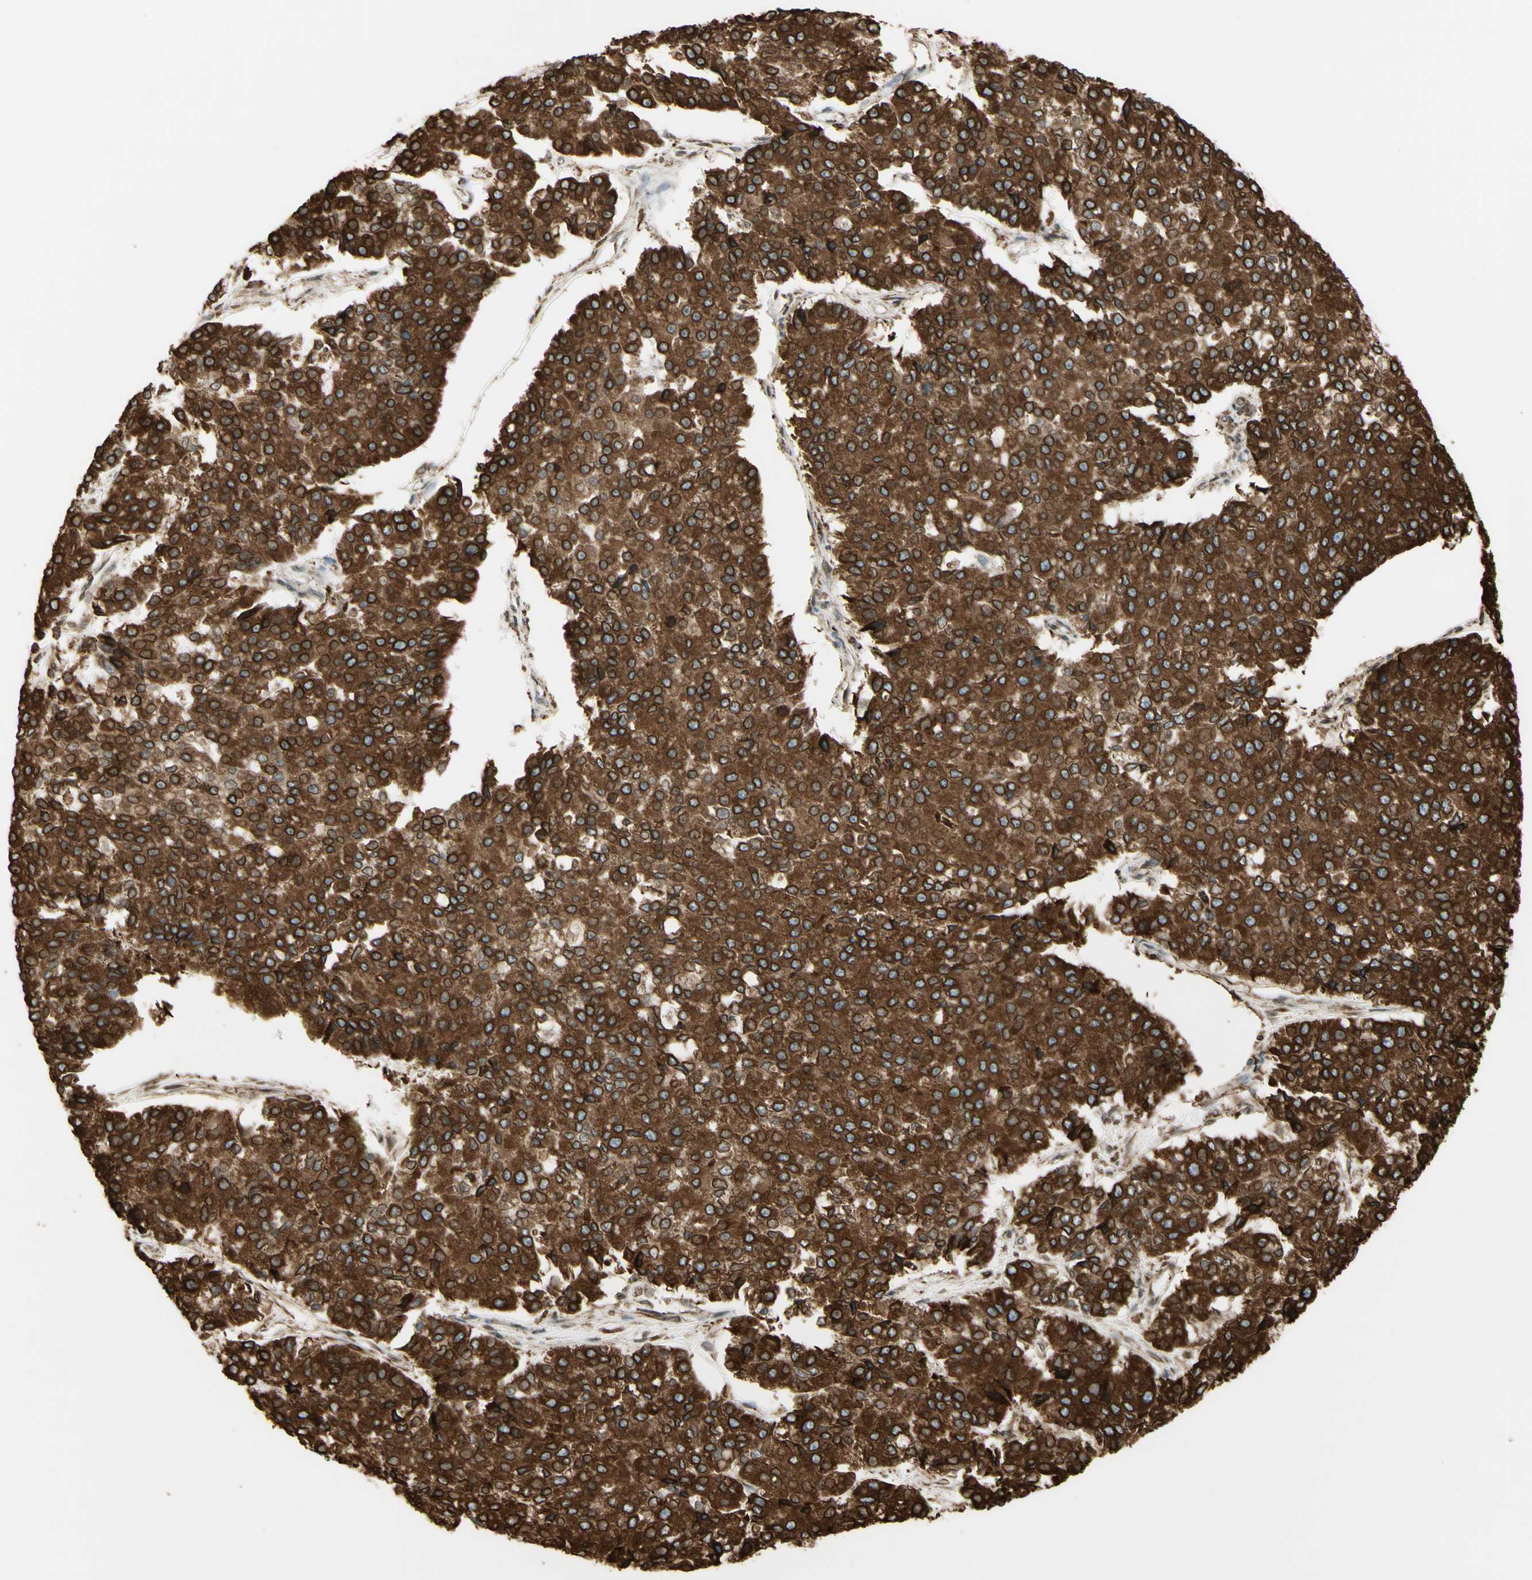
{"staining": {"intensity": "strong", "quantity": ">75%", "location": "cytoplasmic/membranous"}, "tissue": "pancreatic cancer", "cell_type": "Tumor cells", "image_type": "cancer", "snomed": [{"axis": "morphology", "description": "Adenocarcinoma, NOS"}, {"axis": "topography", "description": "Pancreas"}], "caption": "An immunohistochemistry (IHC) micrograph of tumor tissue is shown. Protein staining in brown labels strong cytoplasmic/membranous positivity in adenocarcinoma (pancreatic) within tumor cells.", "gene": "CANX", "patient": {"sex": "male", "age": 50}}